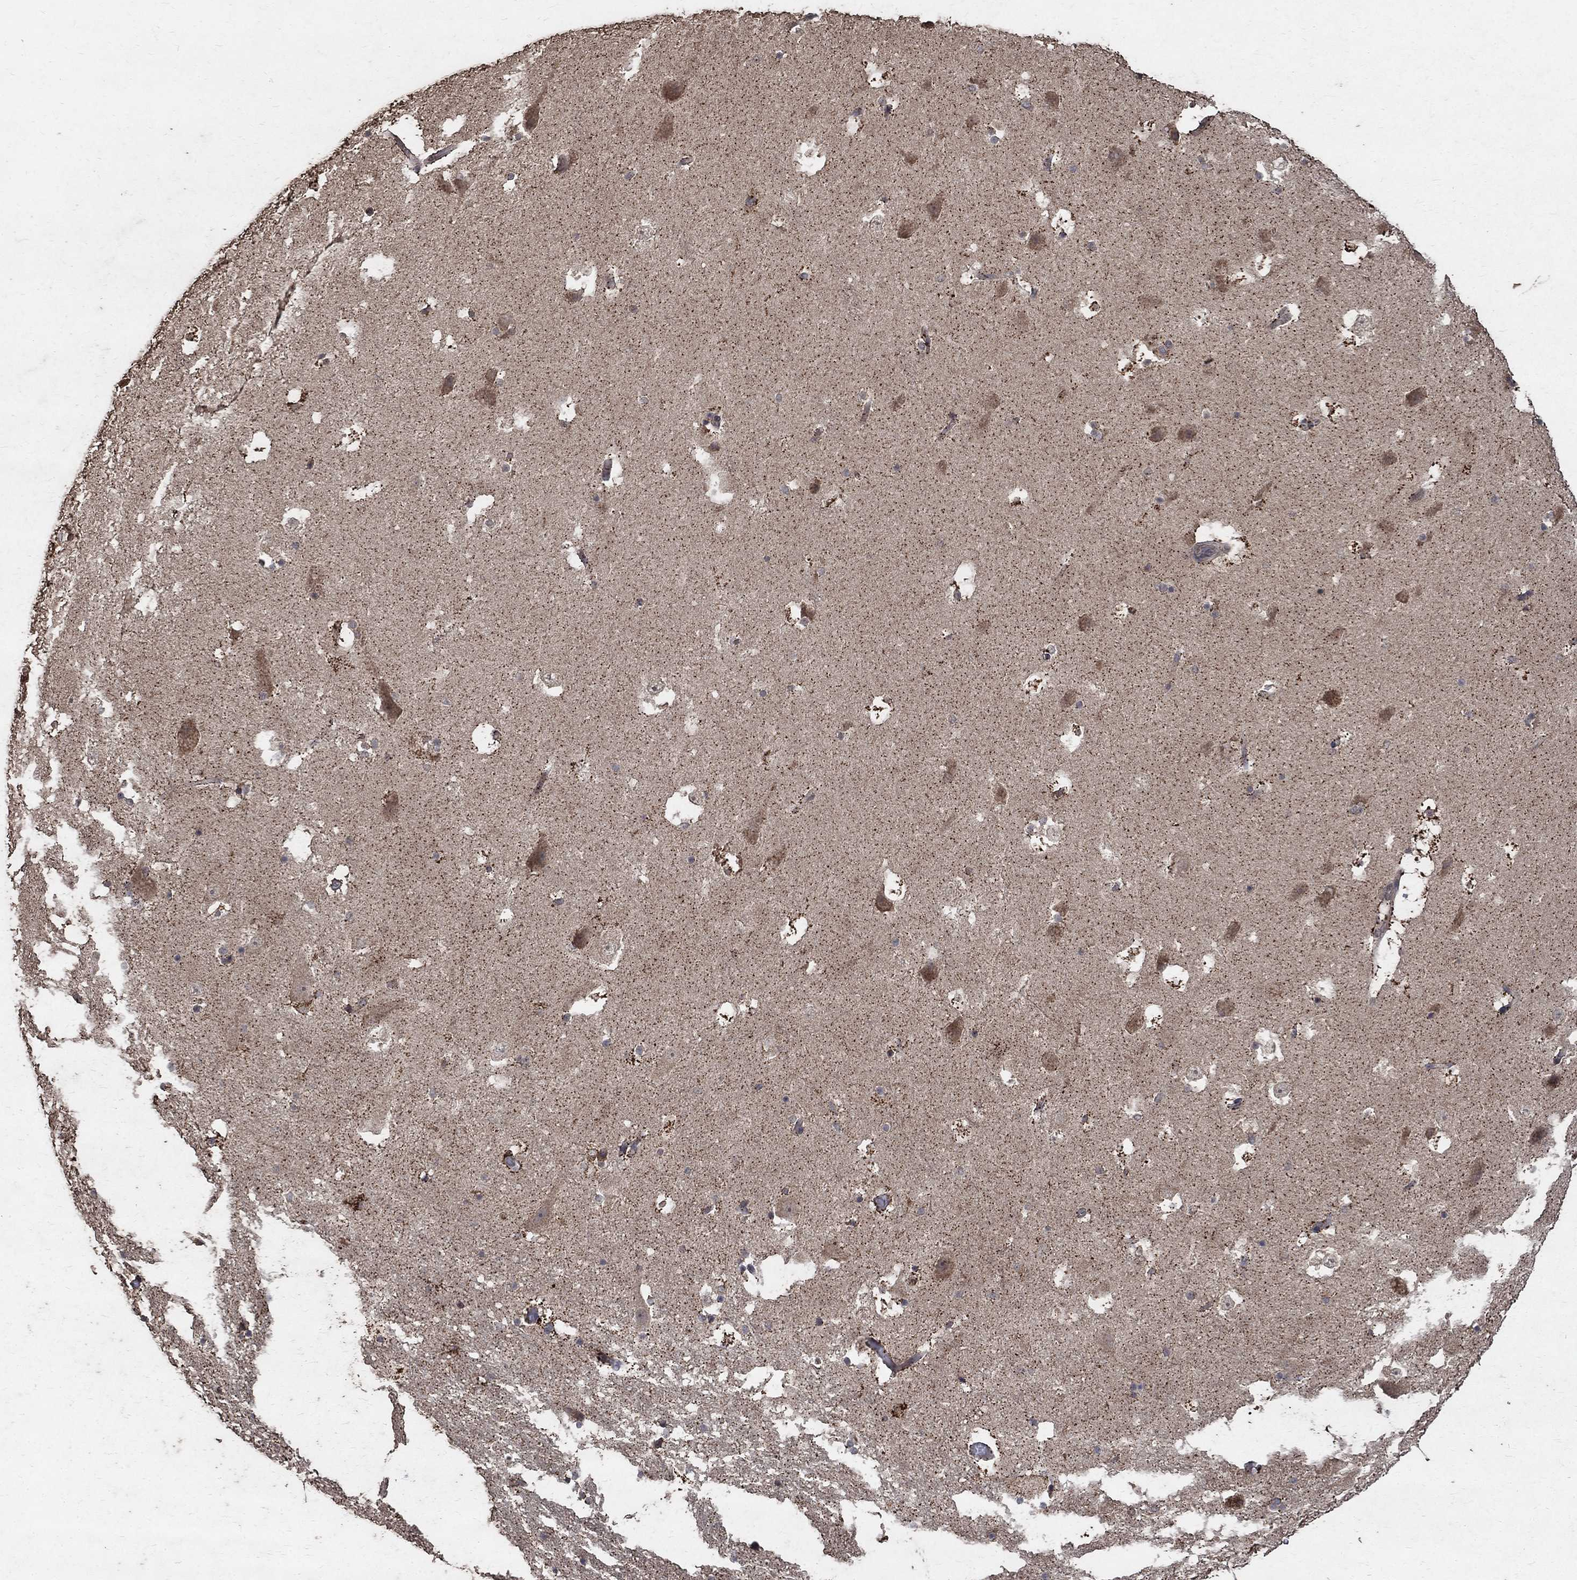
{"staining": {"intensity": "moderate", "quantity": "<25%", "location": "nuclear"}, "tissue": "hippocampus", "cell_type": "Glial cells", "image_type": "normal", "snomed": [{"axis": "morphology", "description": "Normal tissue, NOS"}, {"axis": "topography", "description": "Hippocampus"}], "caption": "Moderate nuclear protein positivity is seen in approximately <25% of glial cells in hippocampus. (DAB IHC with brightfield microscopy, high magnification).", "gene": "C17orf75", "patient": {"sex": "male", "age": 51}}